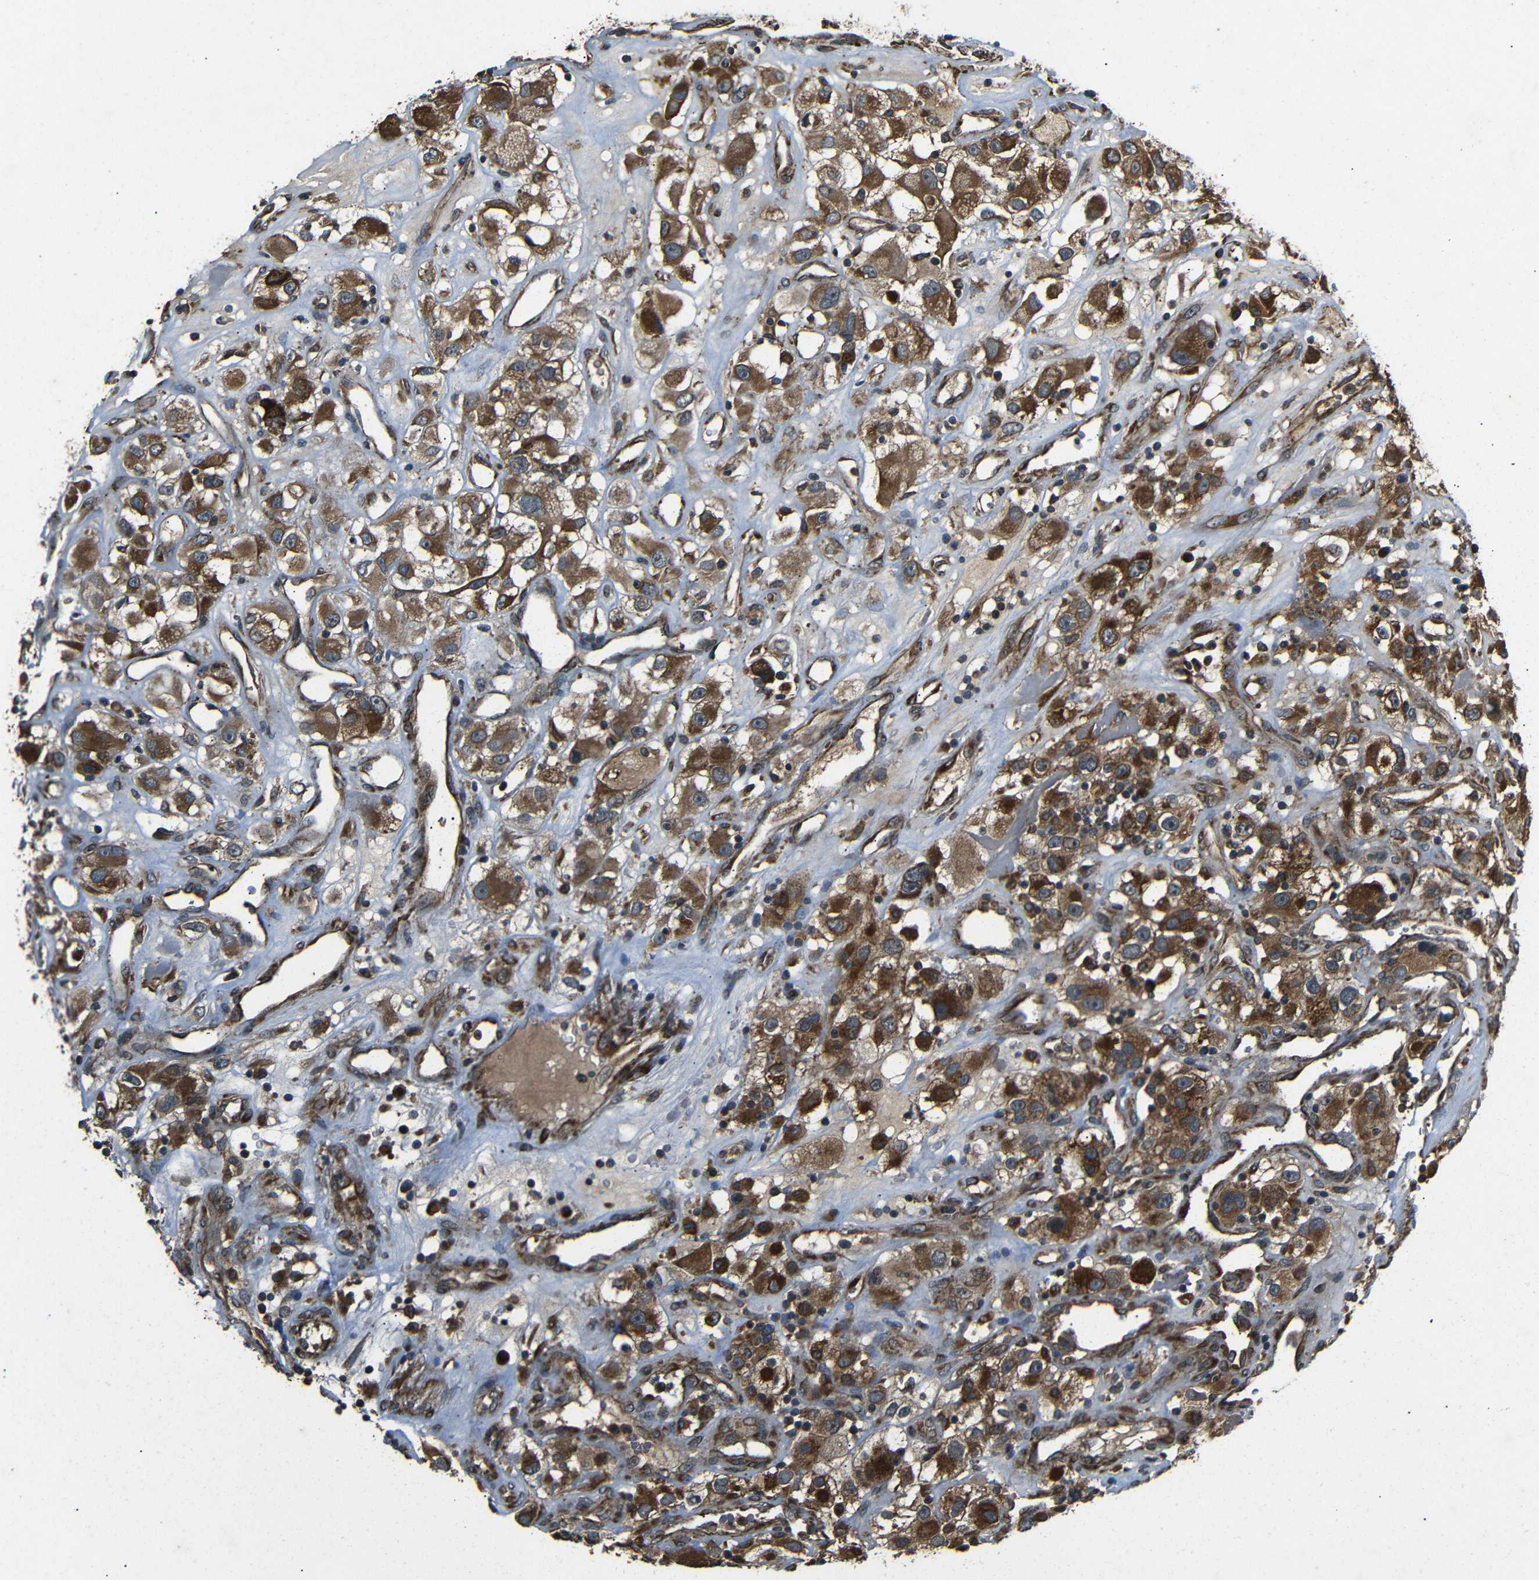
{"staining": {"intensity": "strong", "quantity": ">75%", "location": "cytoplasmic/membranous"}, "tissue": "renal cancer", "cell_type": "Tumor cells", "image_type": "cancer", "snomed": [{"axis": "morphology", "description": "Adenocarcinoma, NOS"}, {"axis": "topography", "description": "Kidney"}], "caption": "High-power microscopy captured an immunohistochemistry (IHC) micrograph of renal adenocarcinoma, revealing strong cytoplasmic/membranous staining in approximately >75% of tumor cells. (Stains: DAB in brown, nuclei in blue, Microscopy: brightfield microscopy at high magnification).", "gene": "TRPC1", "patient": {"sex": "female", "age": 52}}